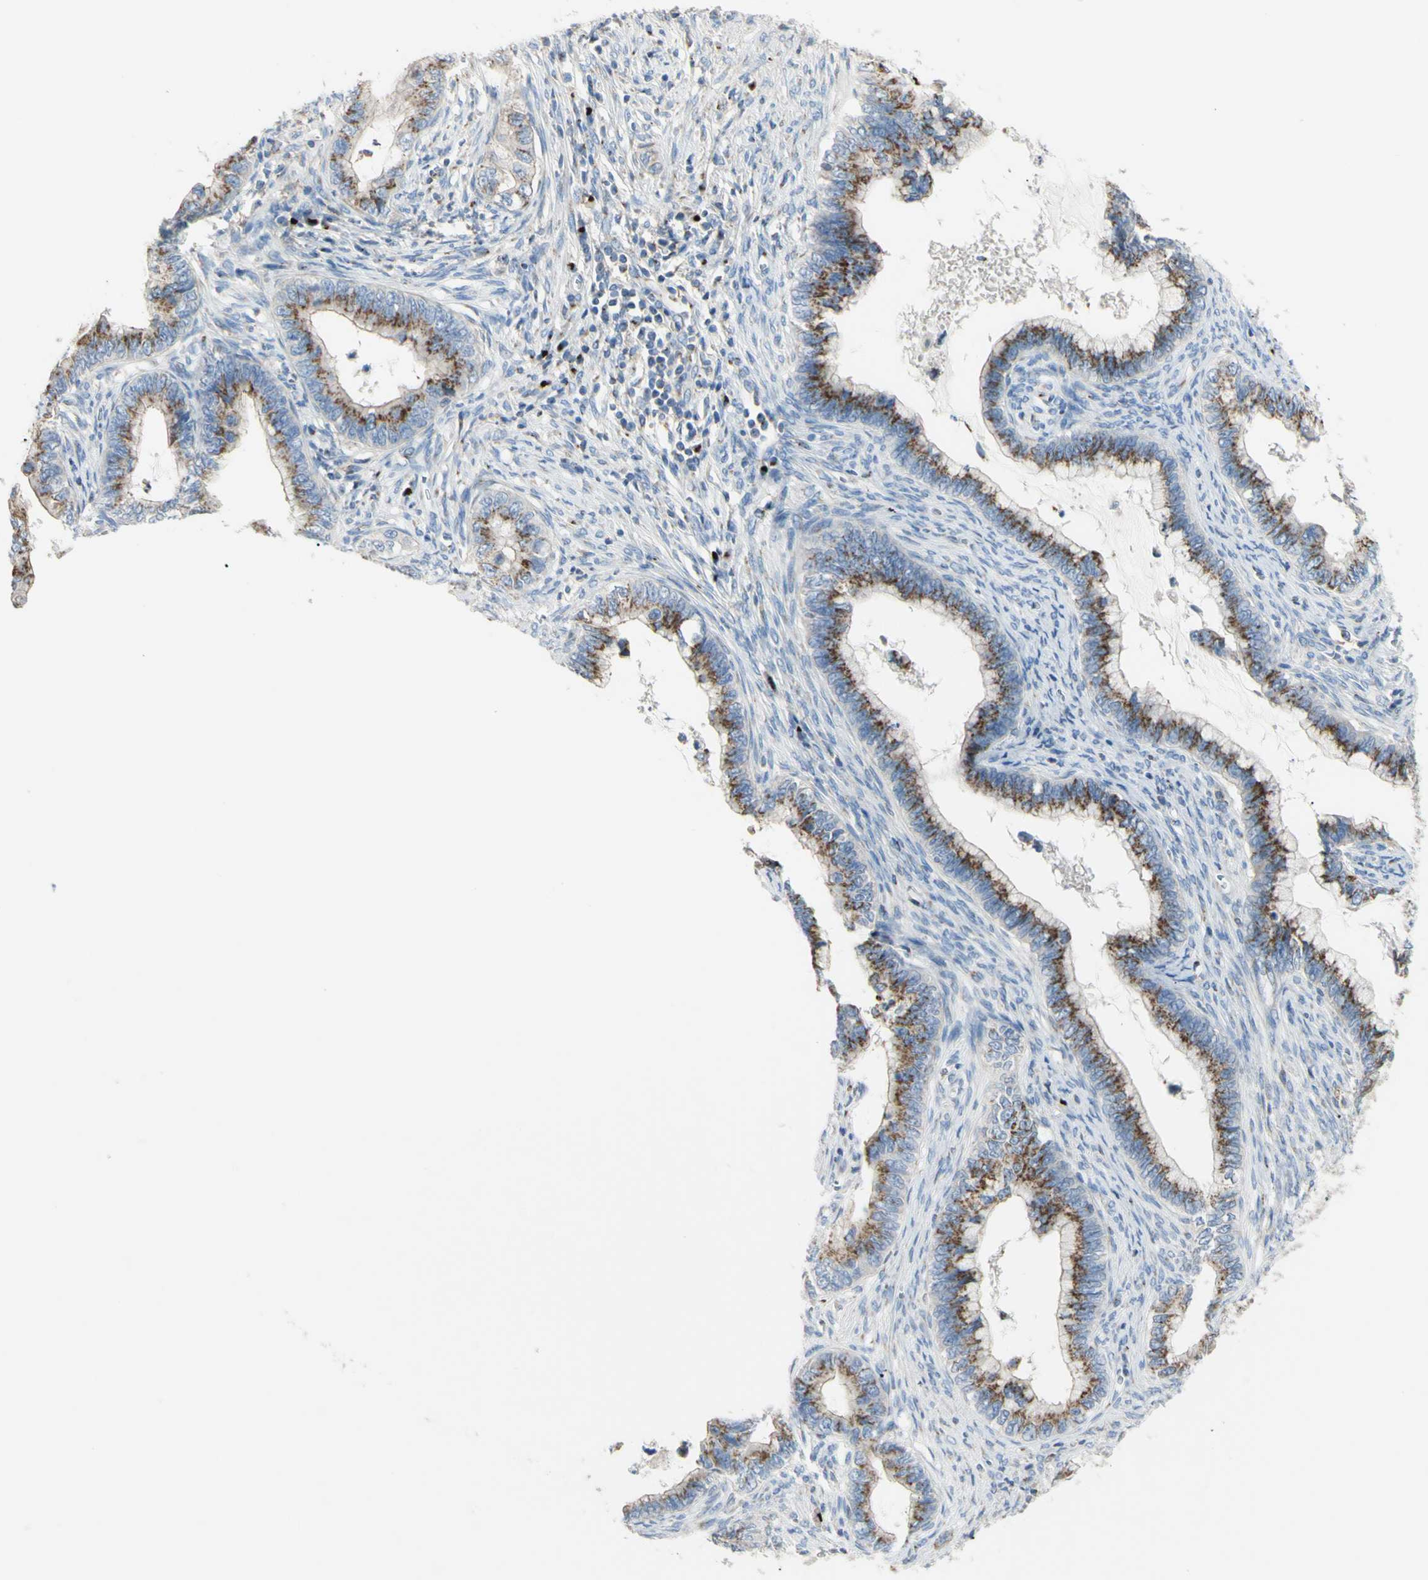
{"staining": {"intensity": "moderate", "quantity": ">75%", "location": "cytoplasmic/membranous"}, "tissue": "cervical cancer", "cell_type": "Tumor cells", "image_type": "cancer", "snomed": [{"axis": "morphology", "description": "Adenocarcinoma, NOS"}, {"axis": "topography", "description": "Cervix"}], "caption": "High-magnification brightfield microscopy of cervical cancer stained with DAB (brown) and counterstained with hematoxylin (blue). tumor cells exhibit moderate cytoplasmic/membranous expression is seen in about>75% of cells.", "gene": "B4GALT3", "patient": {"sex": "female", "age": 44}}